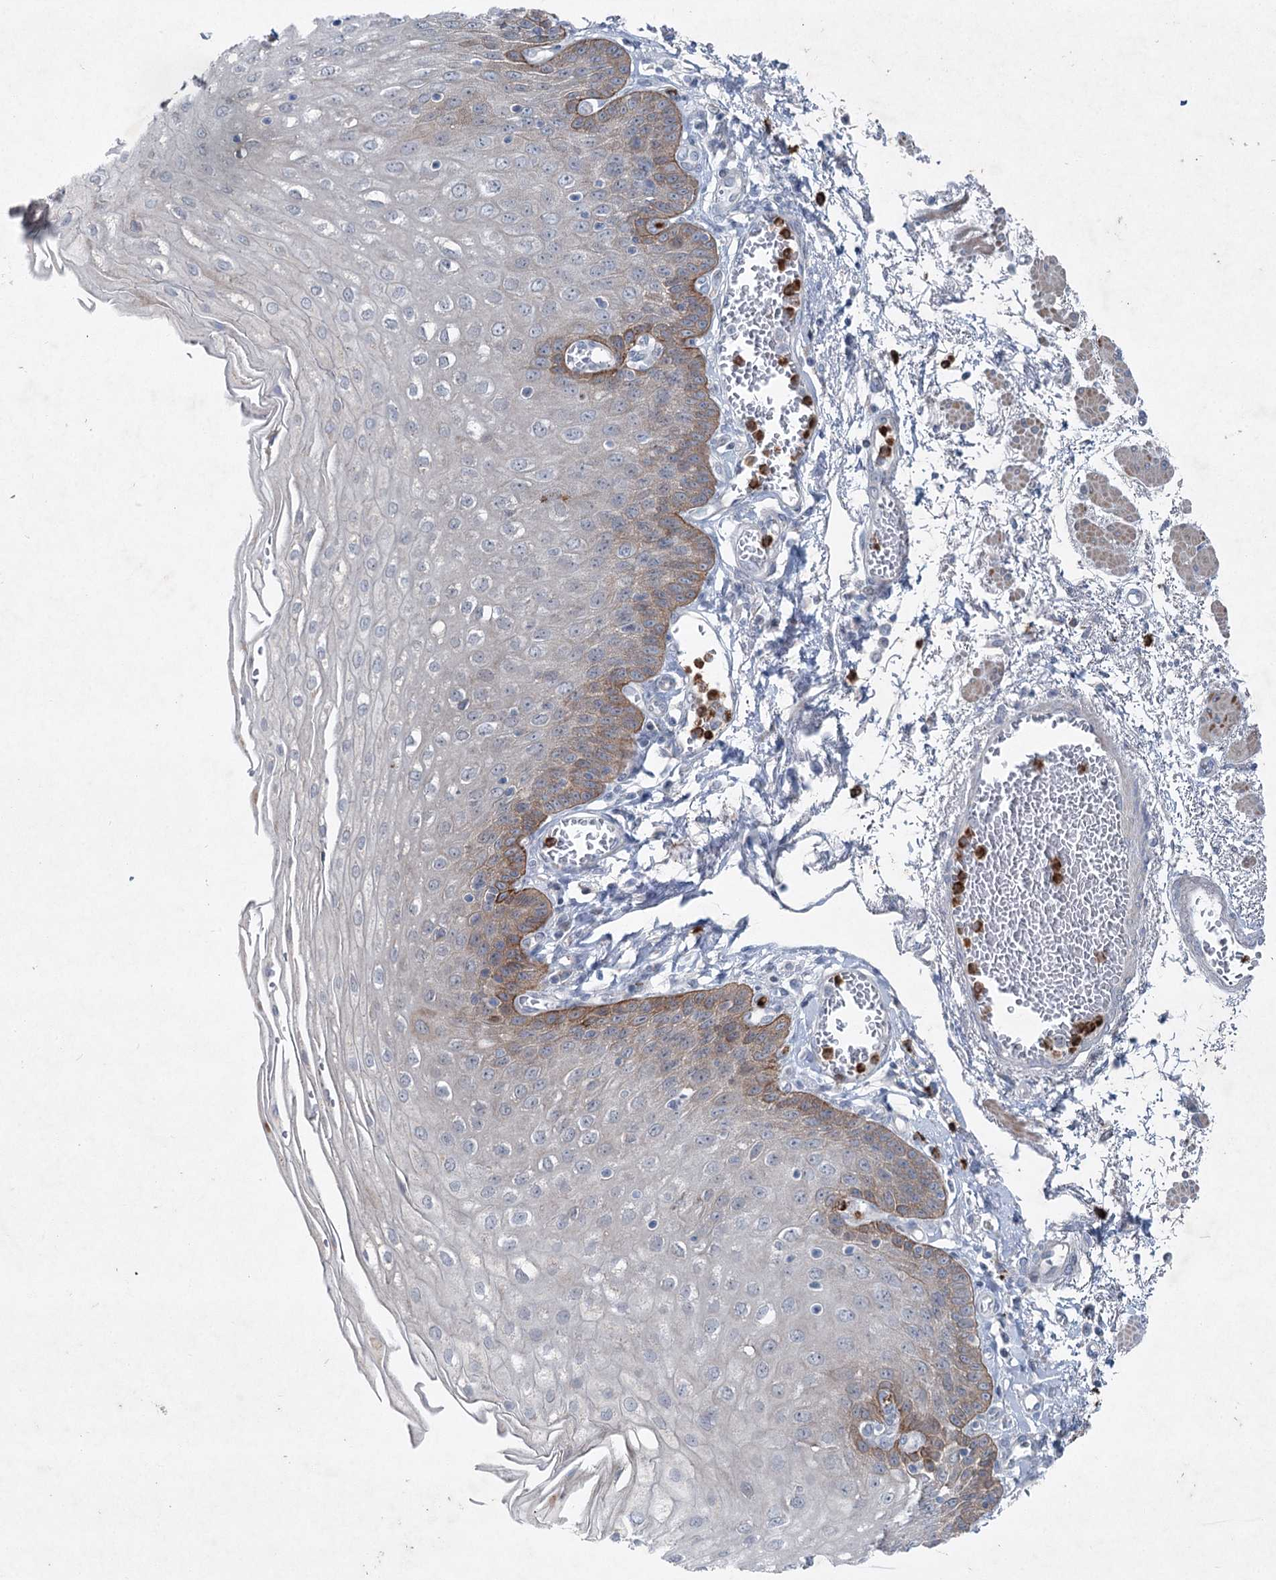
{"staining": {"intensity": "moderate", "quantity": "<25%", "location": "cytoplasmic/membranous"}, "tissue": "esophagus", "cell_type": "Squamous epithelial cells", "image_type": "normal", "snomed": [{"axis": "morphology", "description": "Normal tissue, NOS"}, {"axis": "topography", "description": "Esophagus"}], "caption": "Immunohistochemical staining of normal esophagus reveals low levels of moderate cytoplasmic/membranous expression in approximately <25% of squamous epithelial cells. (Stains: DAB (3,3'-diaminobenzidine) in brown, nuclei in blue, Microscopy: brightfield microscopy at high magnification).", "gene": "ENSG00000285330", "patient": {"sex": "male", "age": 81}}